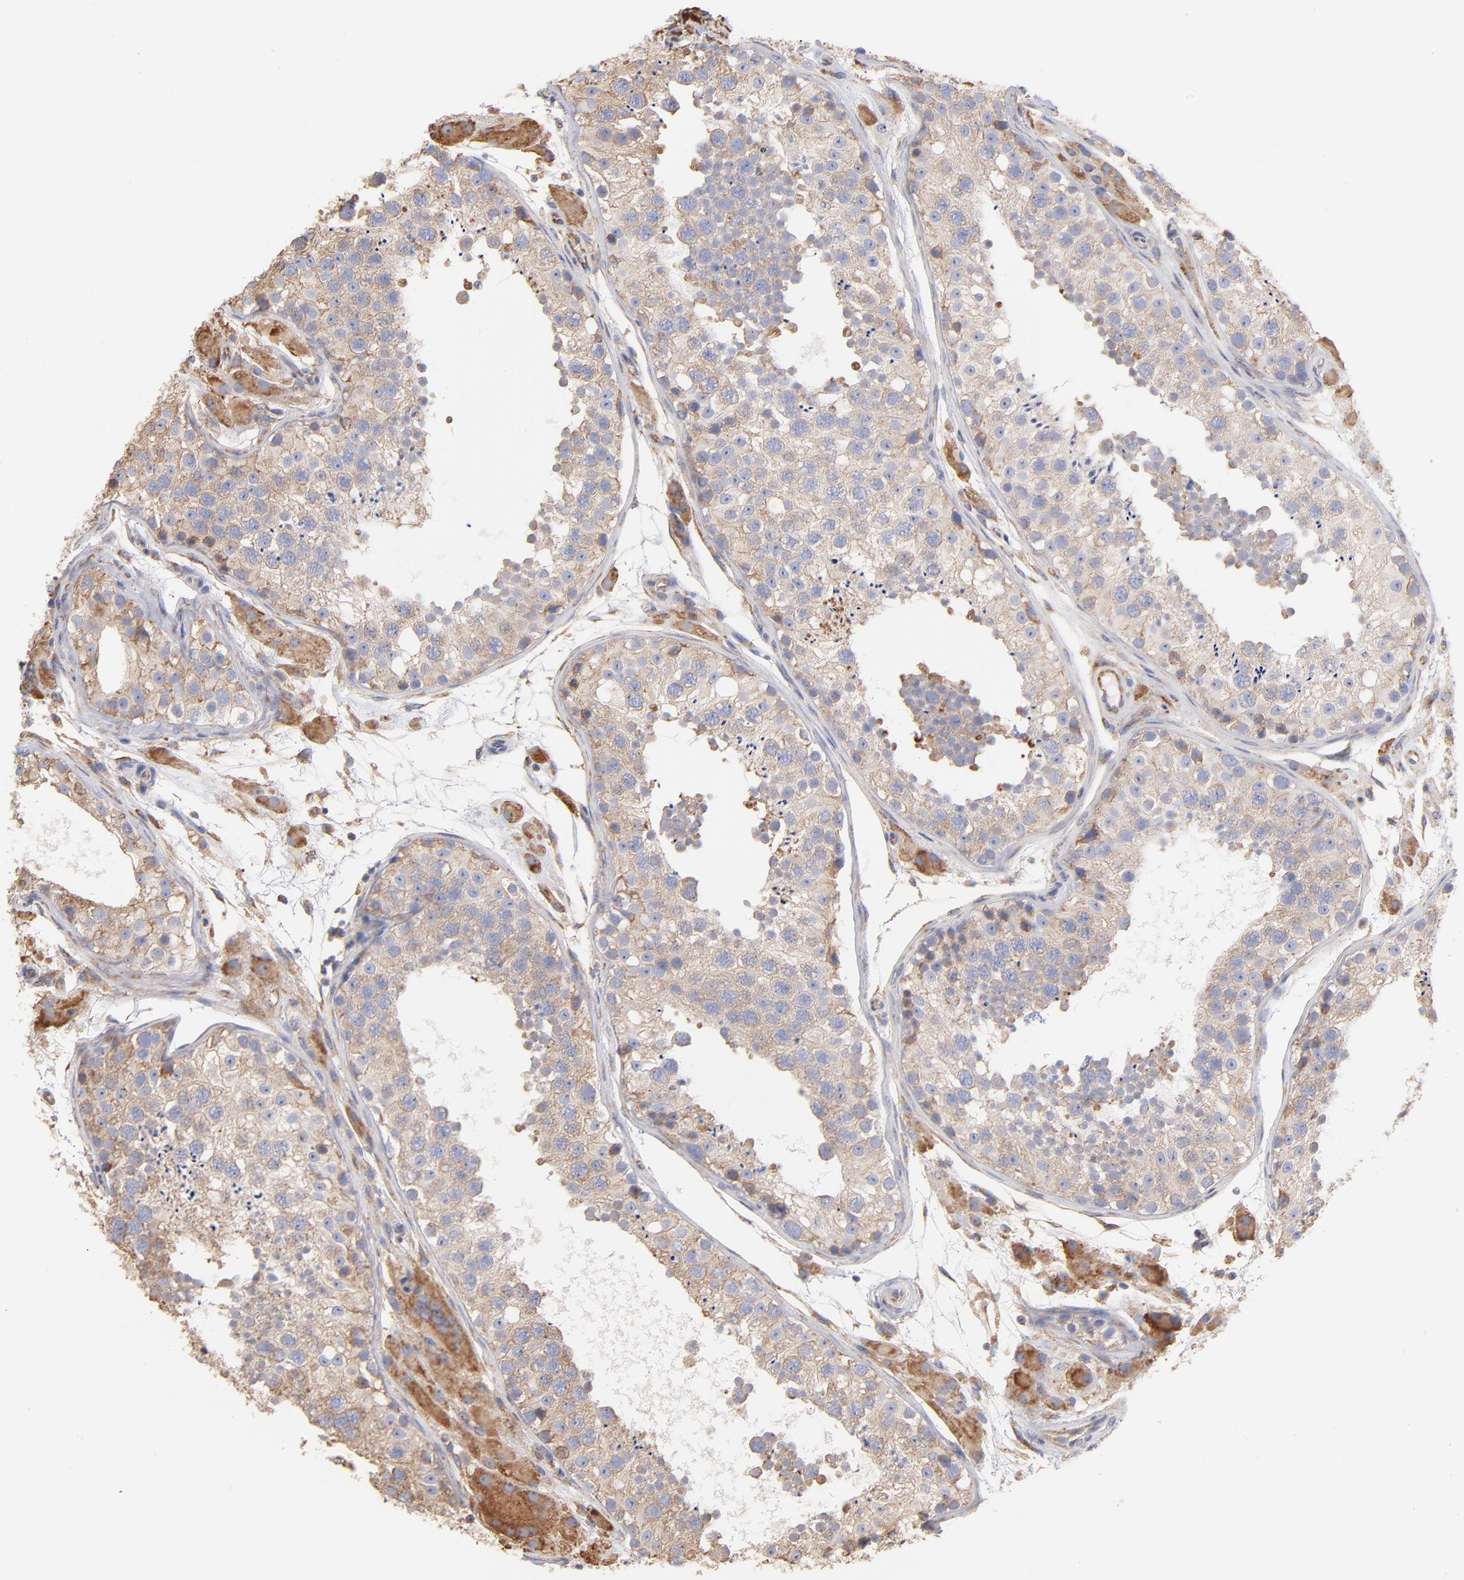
{"staining": {"intensity": "negative", "quantity": "none", "location": "none"}, "tissue": "testis", "cell_type": "Cells in seminiferous ducts", "image_type": "normal", "snomed": [{"axis": "morphology", "description": "Normal tissue, NOS"}, {"axis": "topography", "description": "Testis"}], "caption": "A high-resolution image shows immunohistochemistry staining of normal testis, which demonstrates no significant positivity in cells in seminiferous ducts. Nuclei are stained in blue.", "gene": "RPL9", "patient": {"sex": "male", "age": 26}}